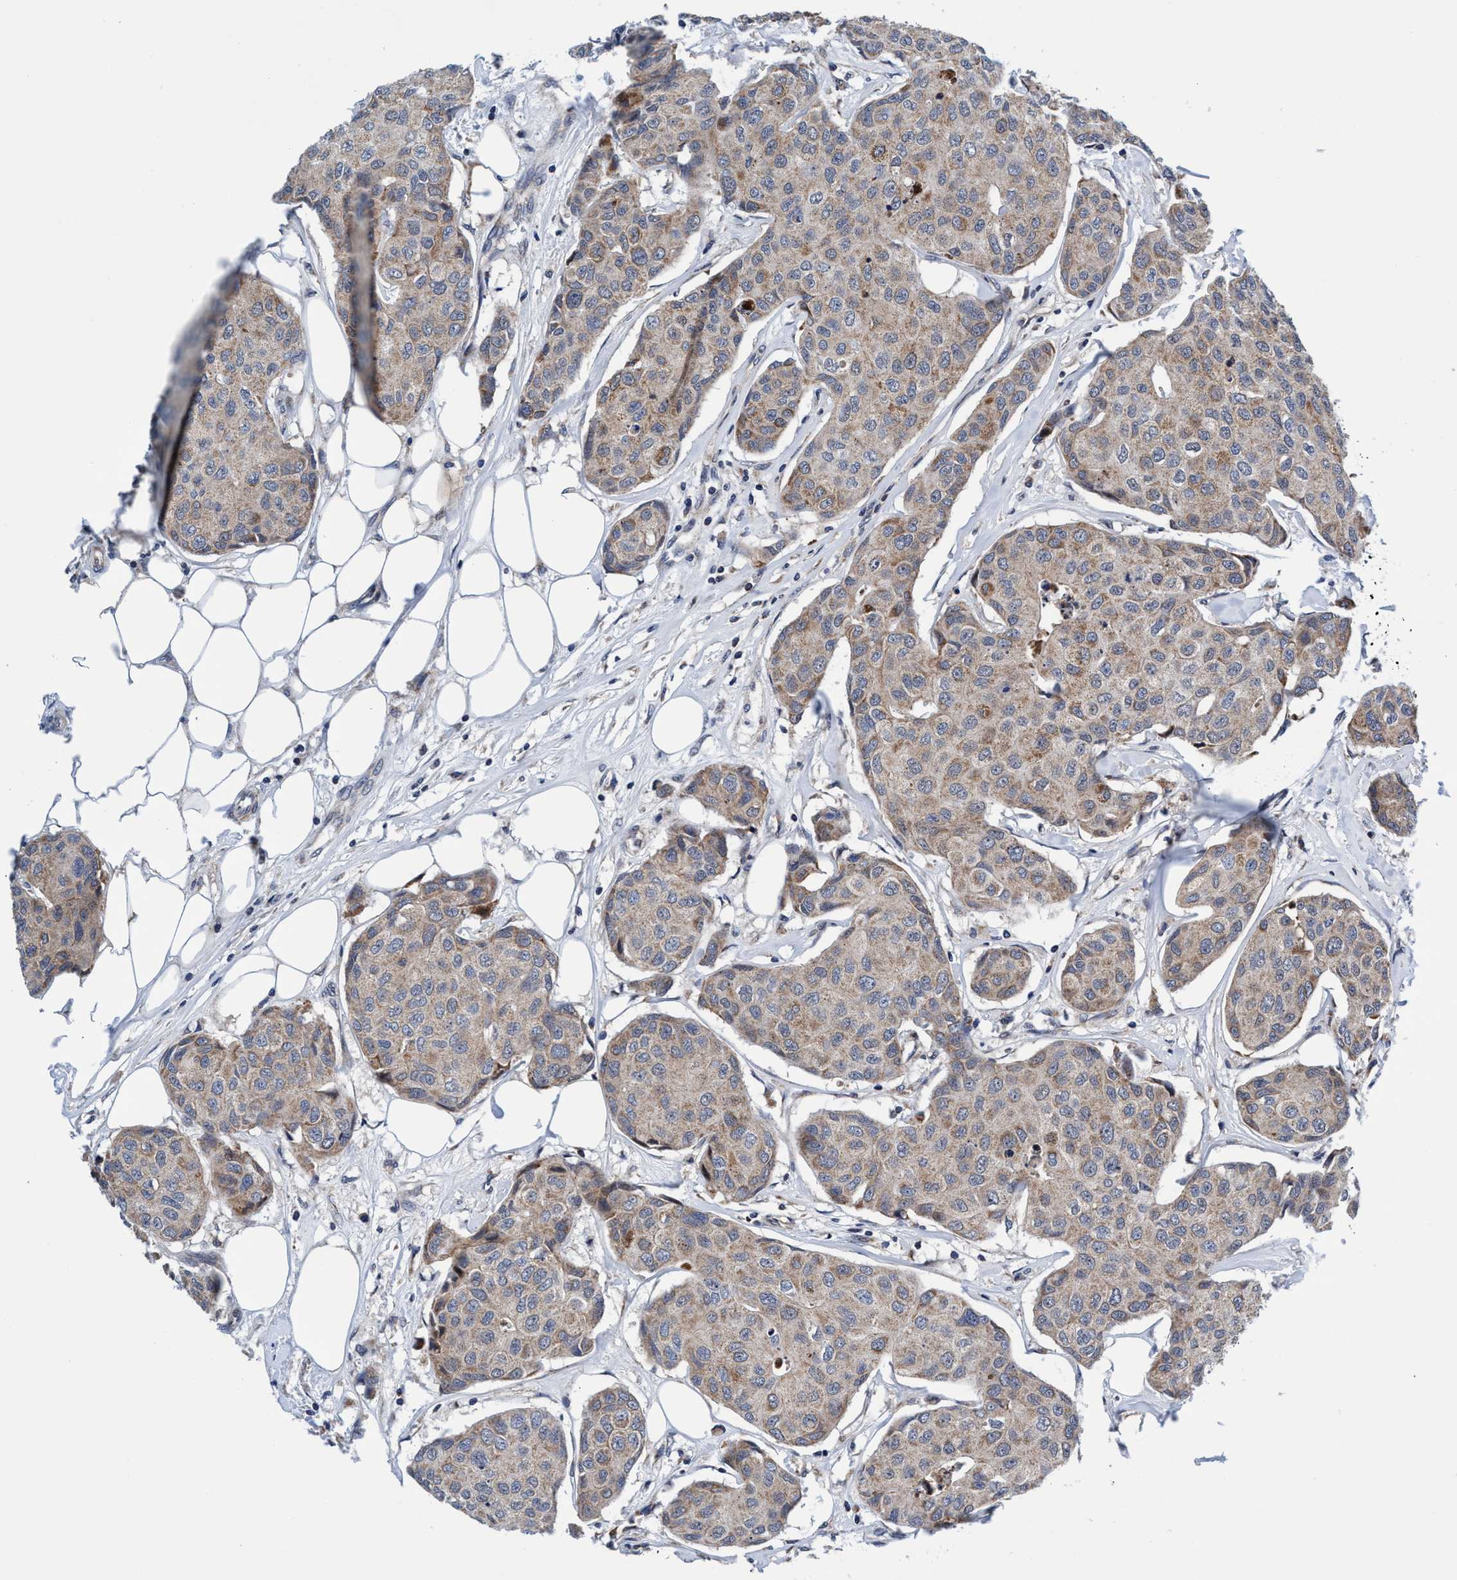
{"staining": {"intensity": "weak", "quantity": ">75%", "location": "cytoplasmic/membranous"}, "tissue": "breast cancer", "cell_type": "Tumor cells", "image_type": "cancer", "snomed": [{"axis": "morphology", "description": "Duct carcinoma"}, {"axis": "topography", "description": "Breast"}], "caption": "A photomicrograph of invasive ductal carcinoma (breast) stained for a protein displays weak cytoplasmic/membranous brown staining in tumor cells.", "gene": "AGAP2", "patient": {"sex": "female", "age": 80}}